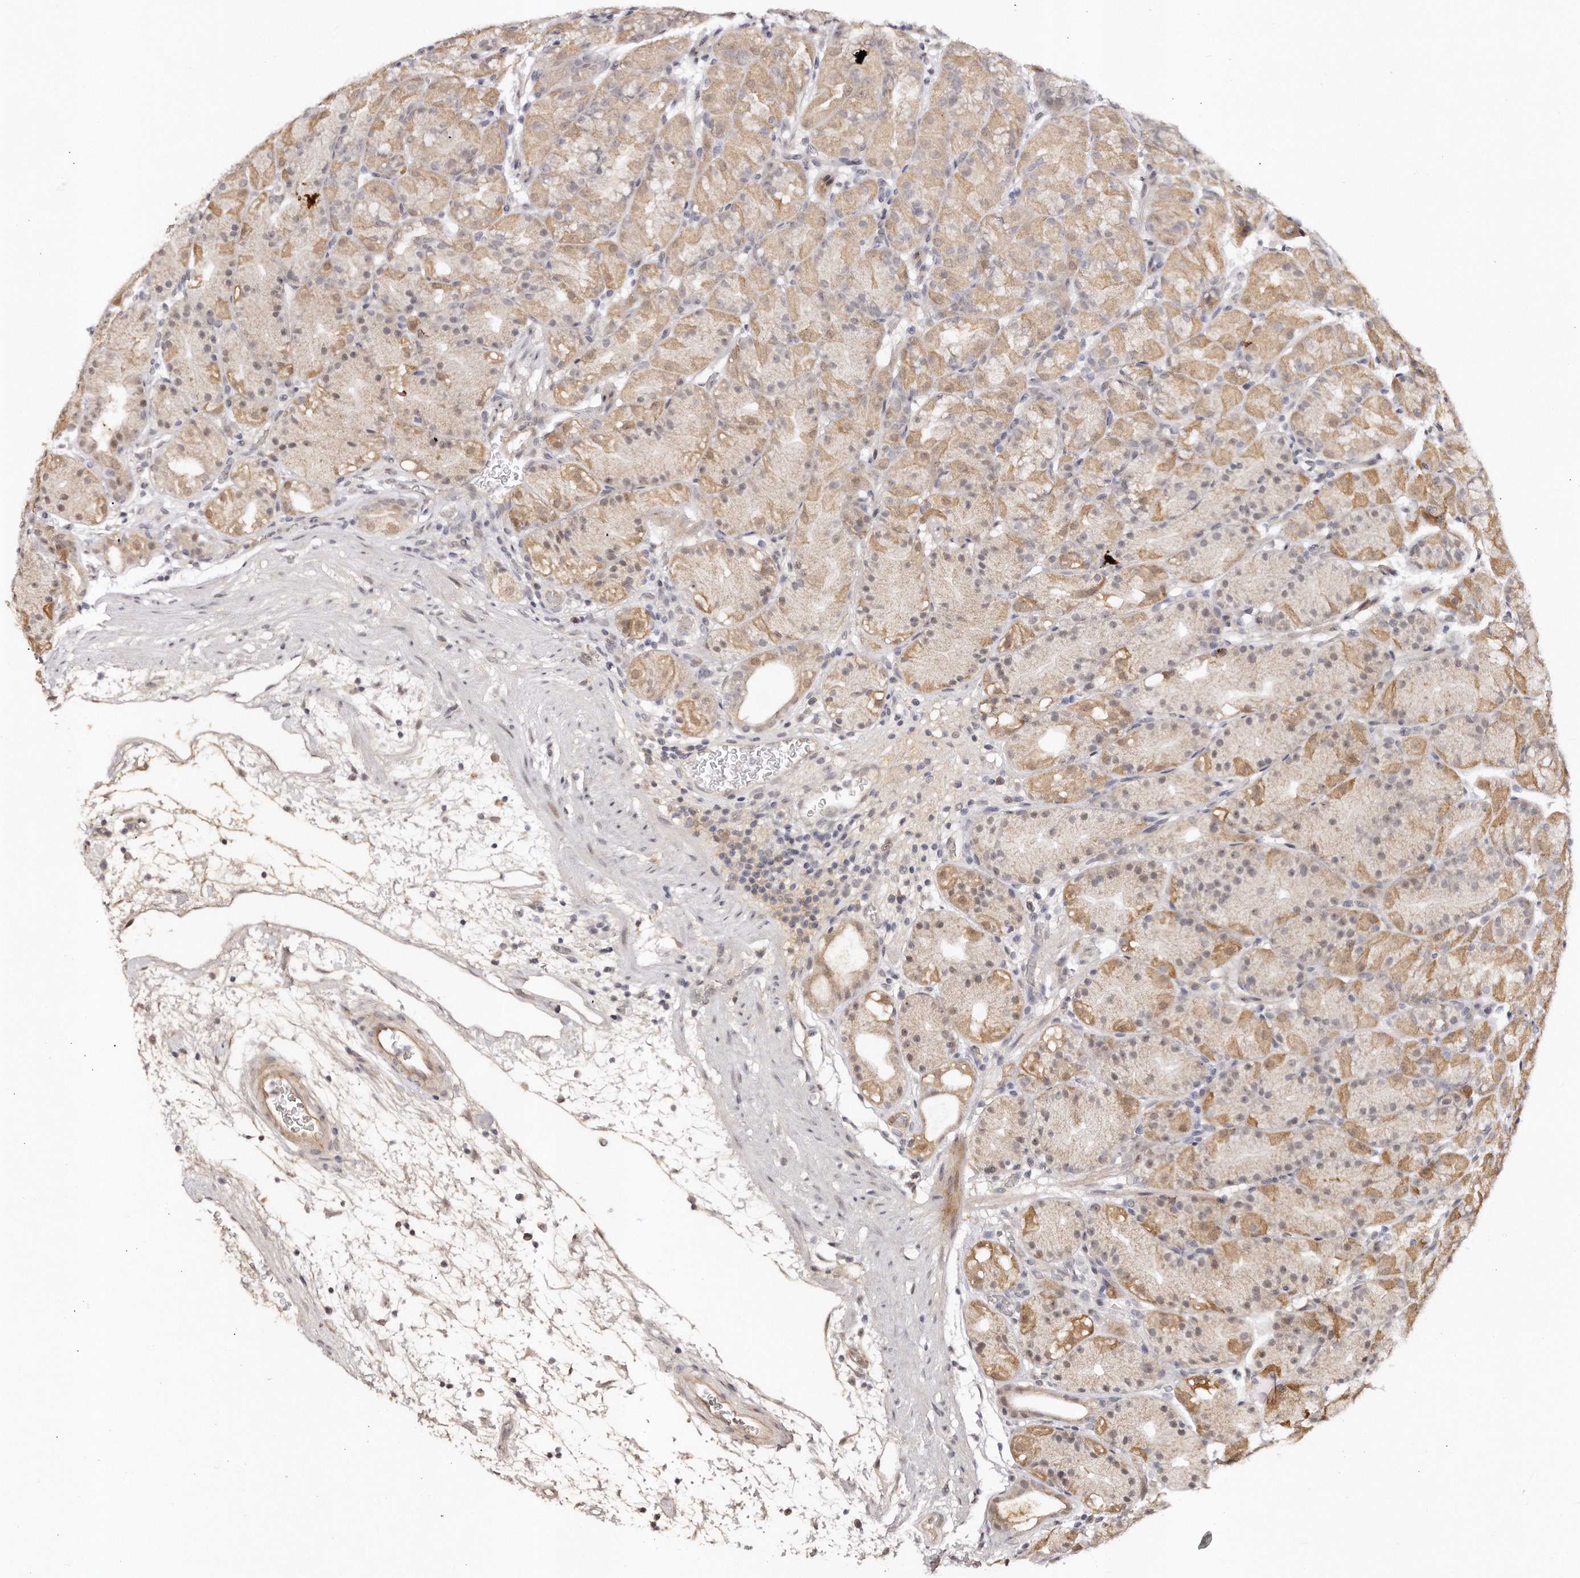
{"staining": {"intensity": "moderate", "quantity": "25%-75%", "location": "cytoplasmic/membranous,nuclear"}, "tissue": "stomach", "cell_type": "Glandular cells", "image_type": "normal", "snomed": [{"axis": "morphology", "description": "Normal tissue, NOS"}, {"axis": "topography", "description": "Stomach, upper"}], "caption": "A photomicrograph showing moderate cytoplasmic/membranous,nuclear staining in about 25%-75% of glandular cells in unremarkable stomach, as visualized by brown immunohistochemical staining.", "gene": "SOX4", "patient": {"sex": "male", "age": 48}}